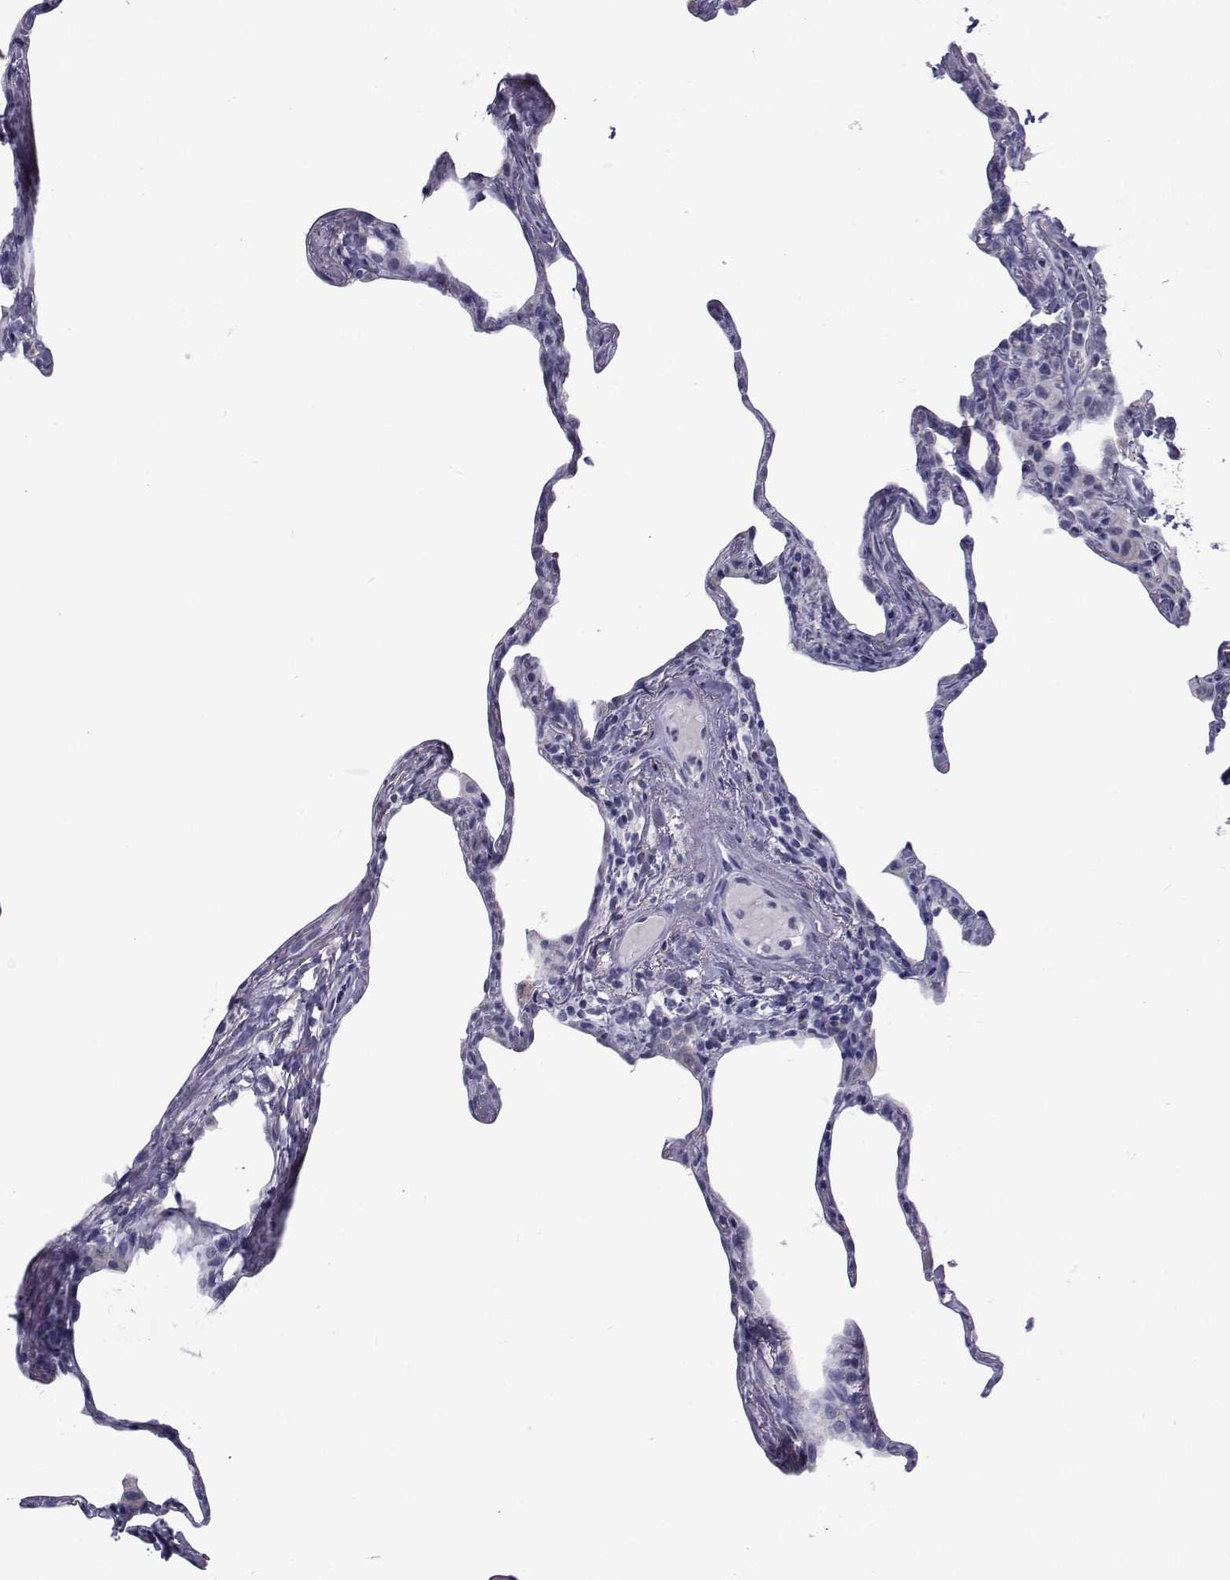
{"staining": {"intensity": "negative", "quantity": "none", "location": "none"}, "tissue": "lung", "cell_type": "Alveolar cells", "image_type": "normal", "snomed": [{"axis": "morphology", "description": "Normal tissue, NOS"}, {"axis": "topography", "description": "Lung"}], "caption": "A micrograph of lung stained for a protein exhibits no brown staining in alveolar cells.", "gene": "FDXR", "patient": {"sex": "male", "age": 65}}